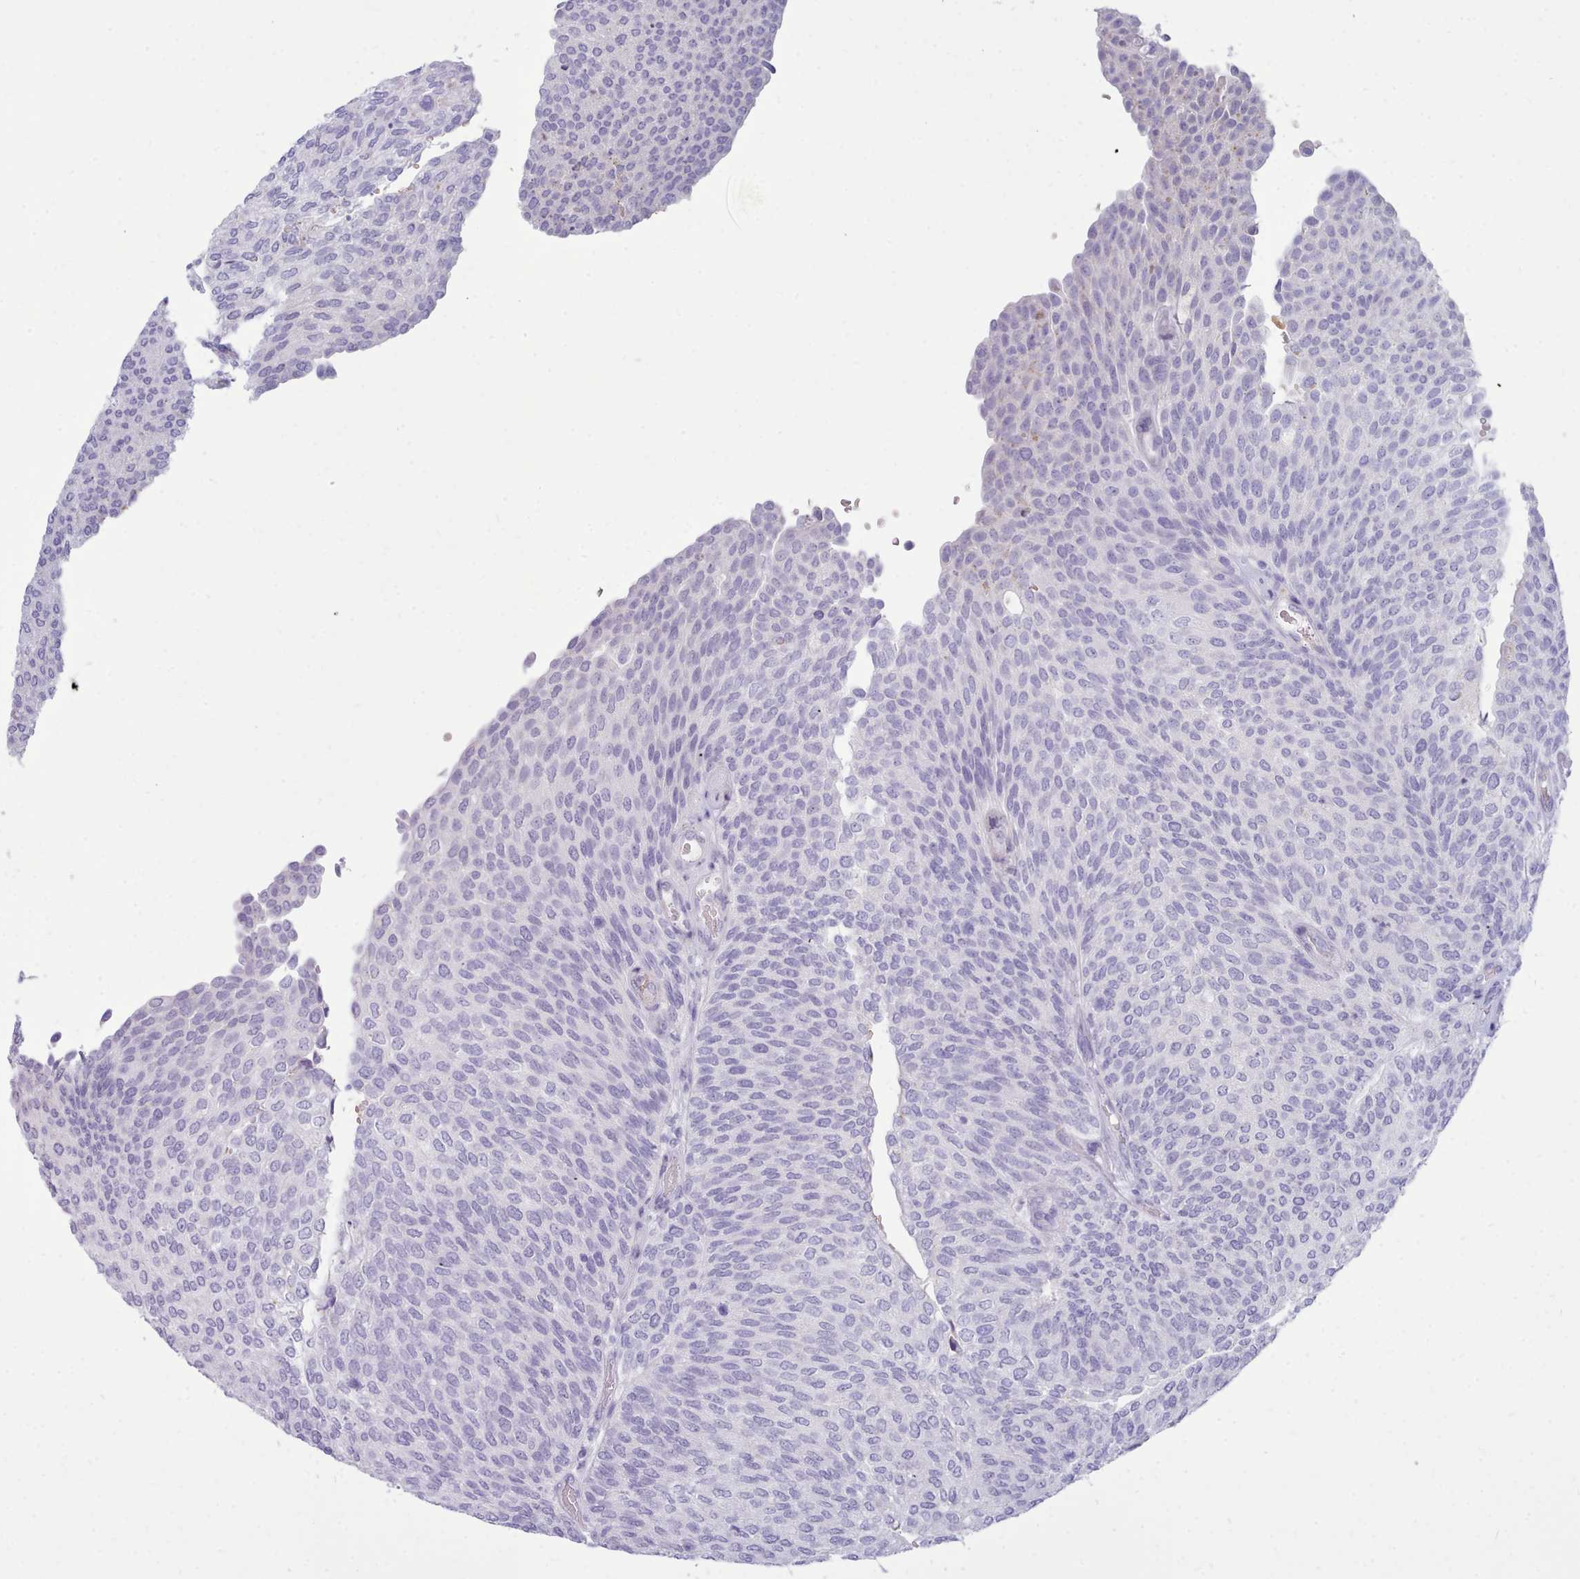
{"staining": {"intensity": "negative", "quantity": "none", "location": "none"}, "tissue": "urothelial cancer", "cell_type": "Tumor cells", "image_type": "cancer", "snomed": [{"axis": "morphology", "description": "Urothelial carcinoma, Low grade"}, {"axis": "topography", "description": "Urinary bladder"}], "caption": "Tumor cells are negative for protein expression in human urothelial carcinoma (low-grade).", "gene": "NKX1-2", "patient": {"sex": "female", "age": 79}}